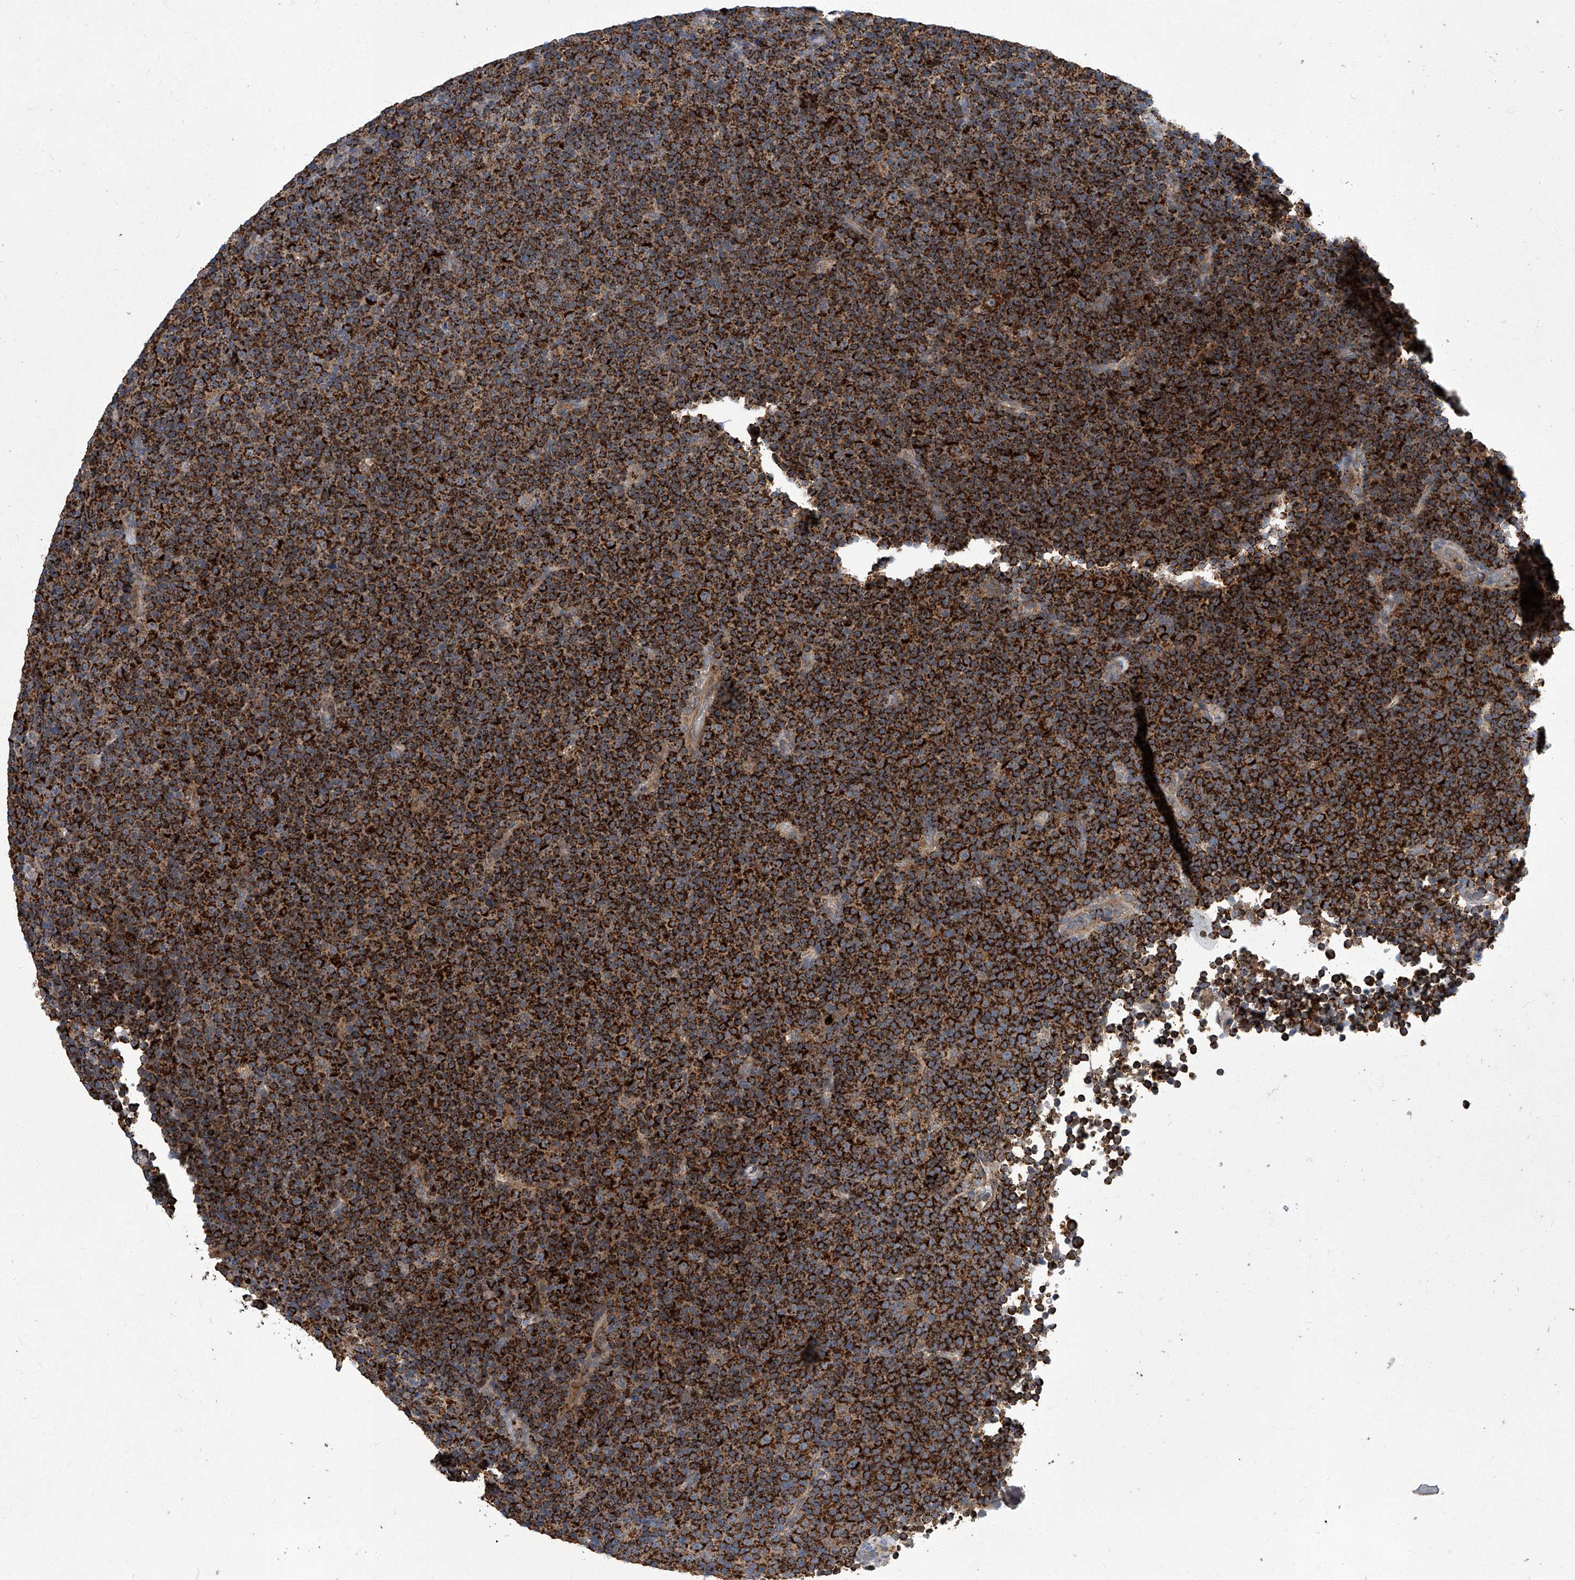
{"staining": {"intensity": "strong", "quantity": ">75%", "location": "cytoplasmic/membranous"}, "tissue": "lymphoma", "cell_type": "Tumor cells", "image_type": "cancer", "snomed": [{"axis": "morphology", "description": "Malignant lymphoma, non-Hodgkin's type, Low grade"}, {"axis": "topography", "description": "Lymph node"}], "caption": "An image showing strong cytoplasmic/membranous staining in approximately >75% of tumor cells in malignant lymphoma, non-Hodgkin's type (low-grade), as visualized by brown immunohistochemical staining.", "gene": "TNFRSF13B", "patient": {"sex": "female", "age": 67}}